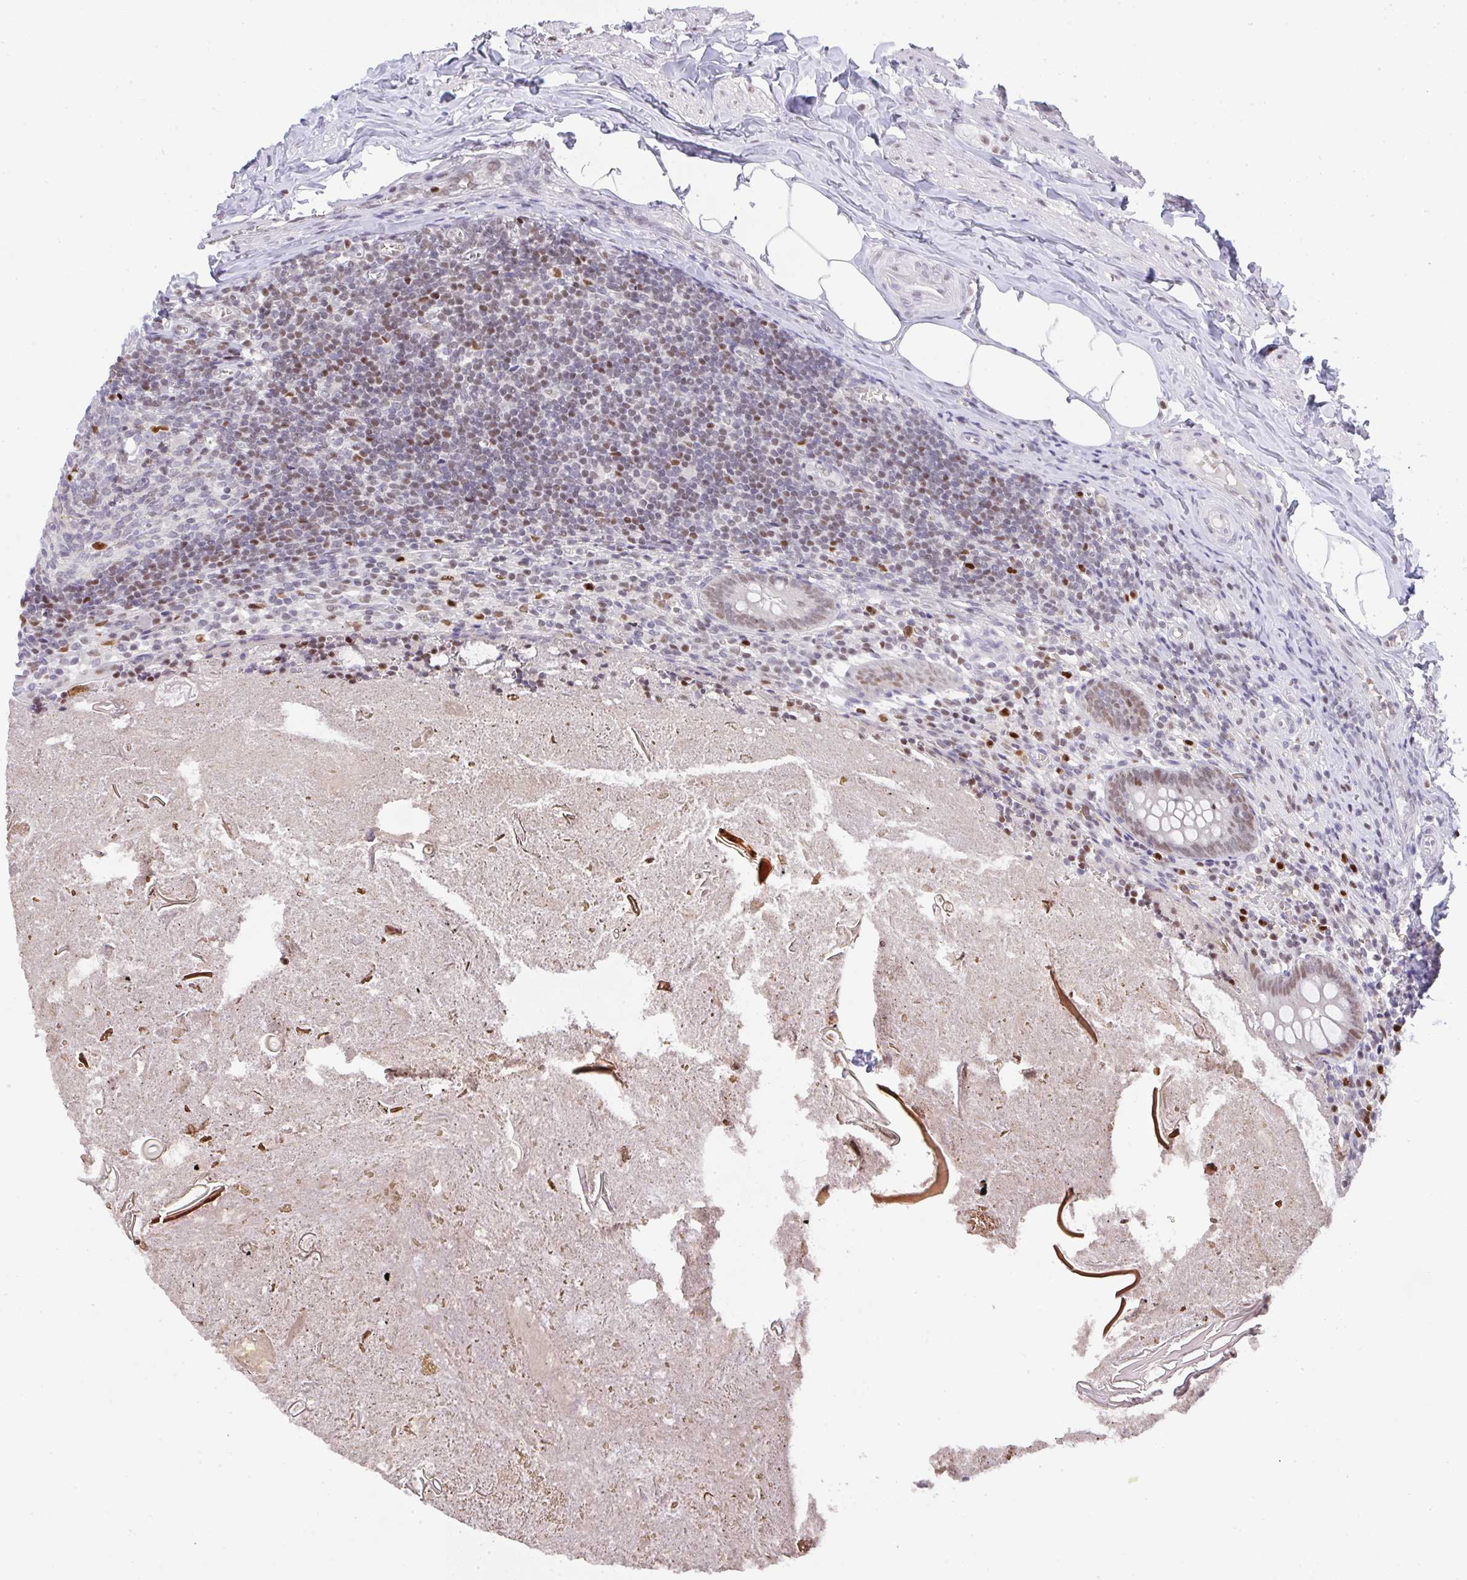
{"staining": {"intensity": "moderate", "quantity": ">75%", "location": "nuclear"}, "tissue": "appendix", "cell_type": "Glandular cells", "image_type": "normal", "snomed": [{"axis": "morphology", "description": "Normal tissue, NOS"}, {"axis": "topography", "description": "Appendix"}], "caption": "The image reveals immunohistochemical staining of benign appendix. There is moderate nuclear positivity is appreciated in about >75% of glandular cells.", "gene": "BBX", "patient": {"sex": "female", "age": 17}}